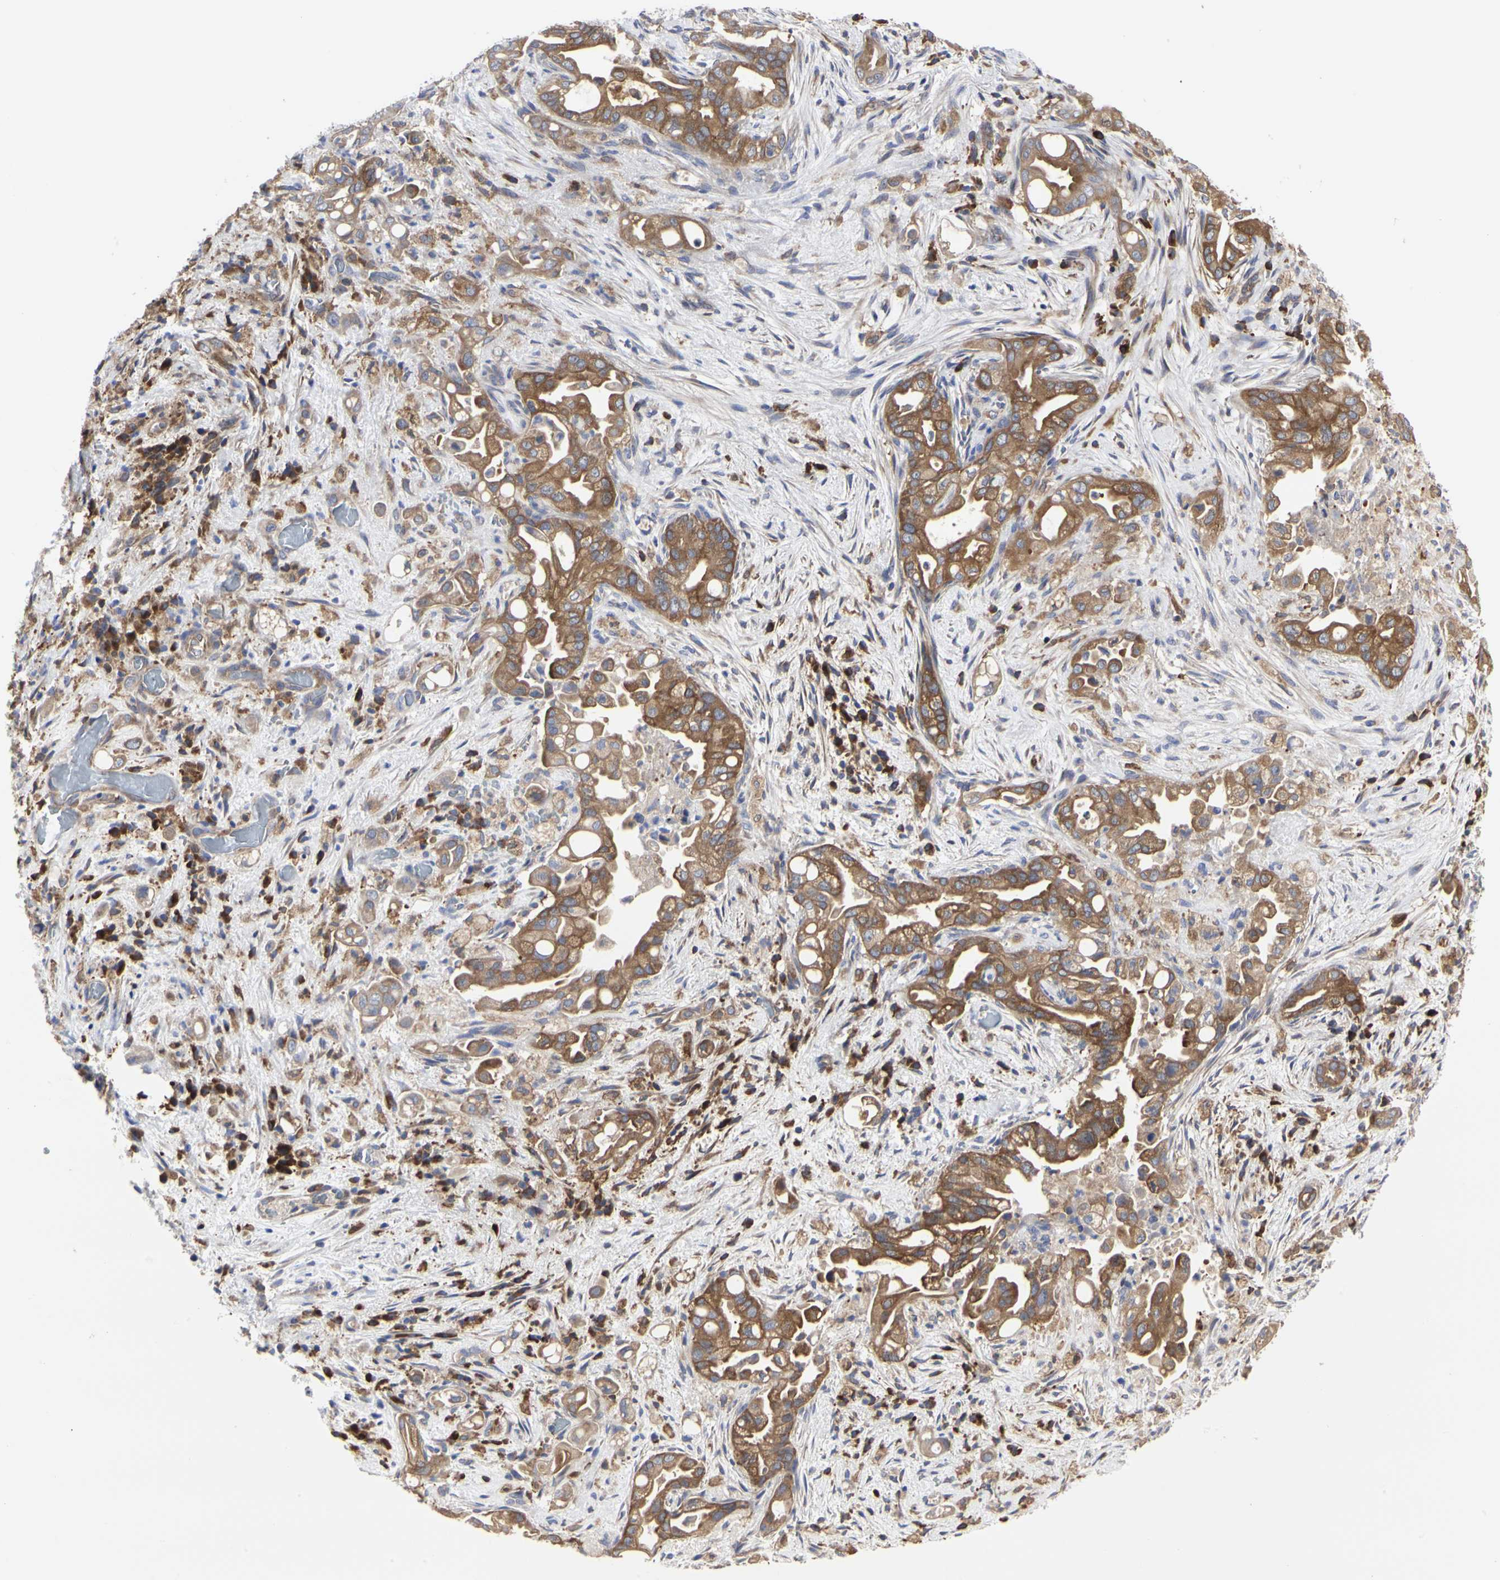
{"staining": {"intensity": "moderate", "quantity": ">75%", "location": "cytoplasmic/membranous"}, "tissue": "liver cancer", "cell_type": "Tumor cells", "image_type": "cancer", "snomed": [{"axis": "morphology", "description": "Cholangiocarcinoma"}, {"axis": "topography", "description": "Liver"}], "caption": "Protein expression analysis of human cholangiocarcinoma (liver) reveals moderate cytoplasmic/membranous expression in approximately >75% of tumor cells.", "gene": "C3orf52", "patient": {"sex": "female", "age": 68}}